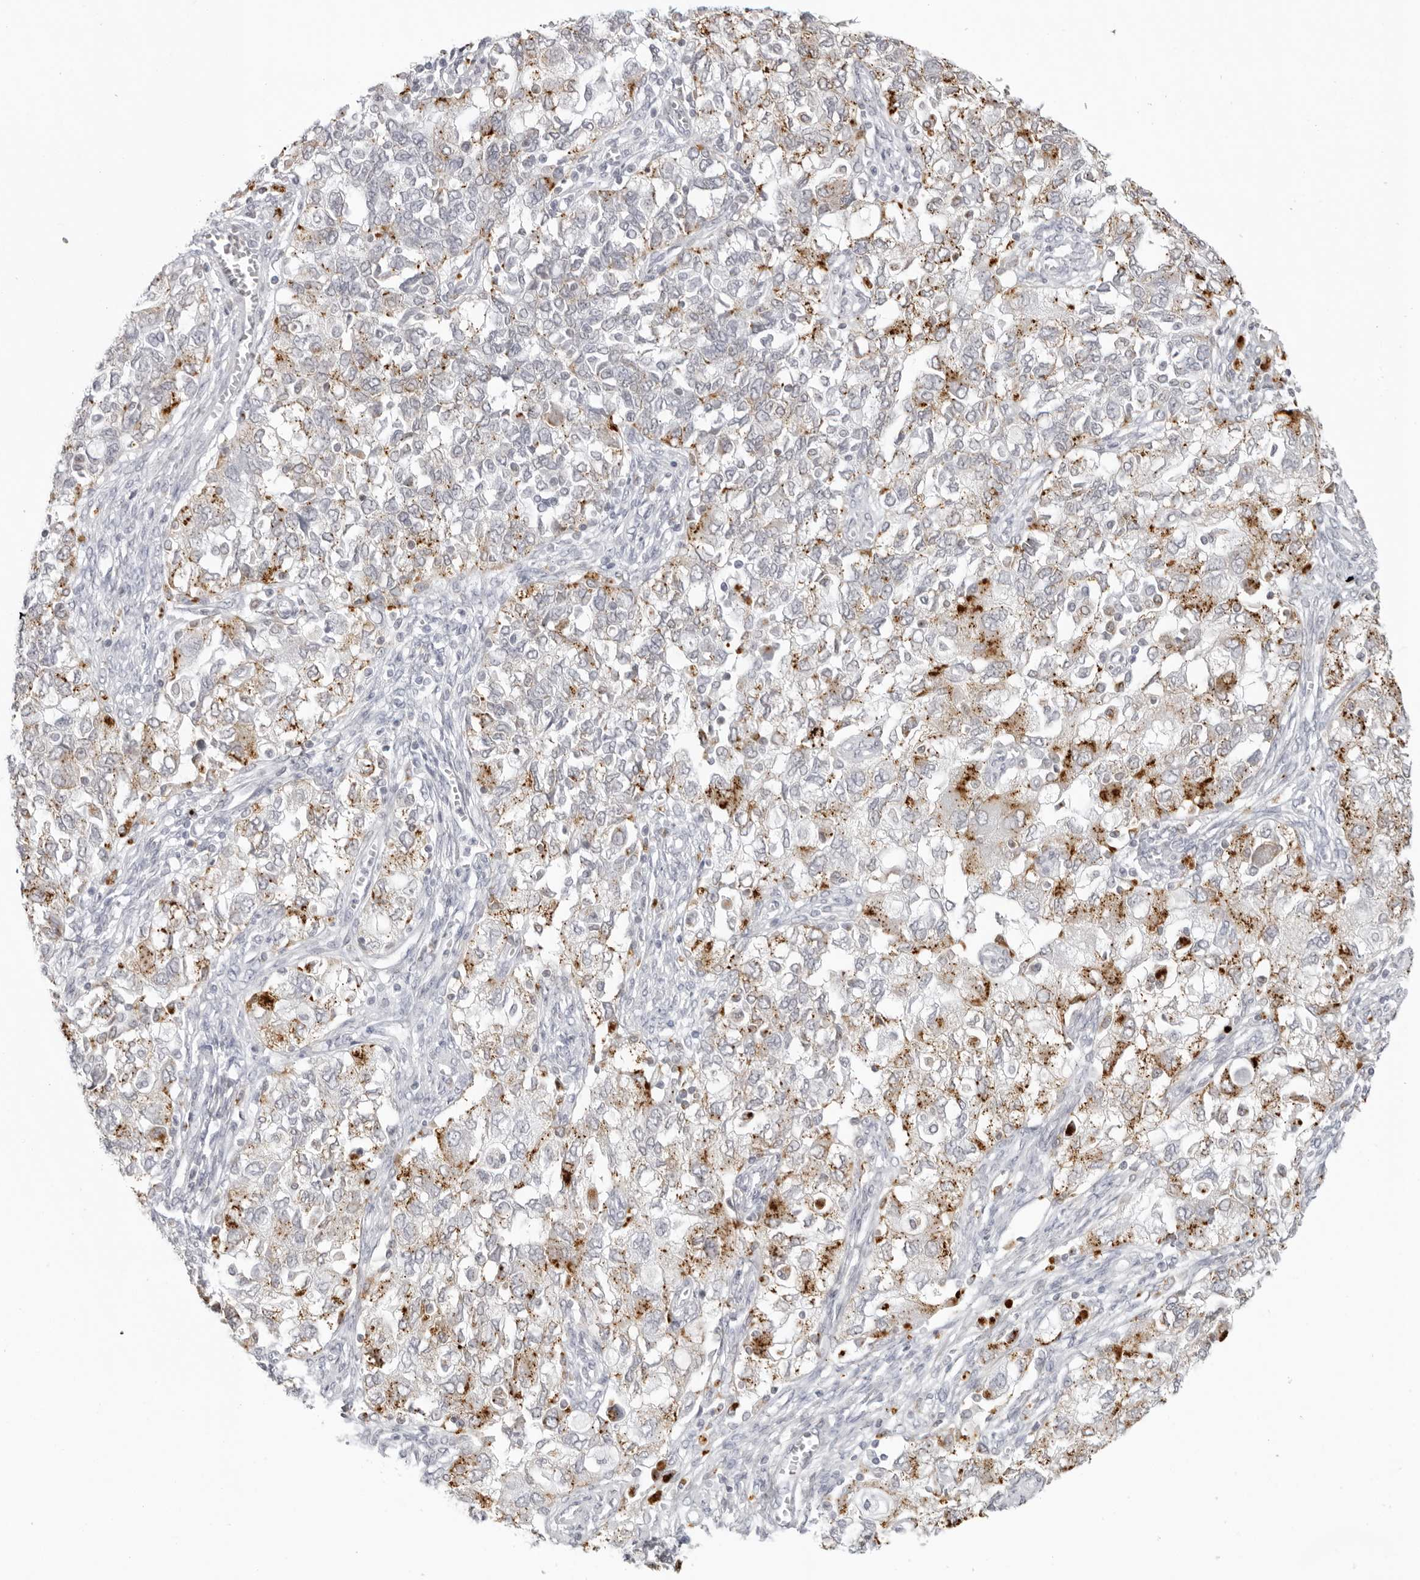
{"staining": {"intensity": "moderate", "quantity": "<25%", "location": "cytoplasmic/membranous"}, "tissue": "ovarian cancer", "cell_type": "Tumor cells", "image_type": "cancer", "snomed": [{"axis": "morphology", "description": "Carcinoma, NOS"}, {"axis": "morphology", "description": "Cystadenocarcinoma, serous, NOS"}, {"axis": "topography", "description": "Ovary"}], "caption": "This is a micrograph of IHC staining of ovarian cancer (serous cystadenocarcinoma), which shows moderate staining in the cytoplasmic/membranous of tumor cells.", "gene": "IL25", "patient": {"sex": "female", "age": 69}}